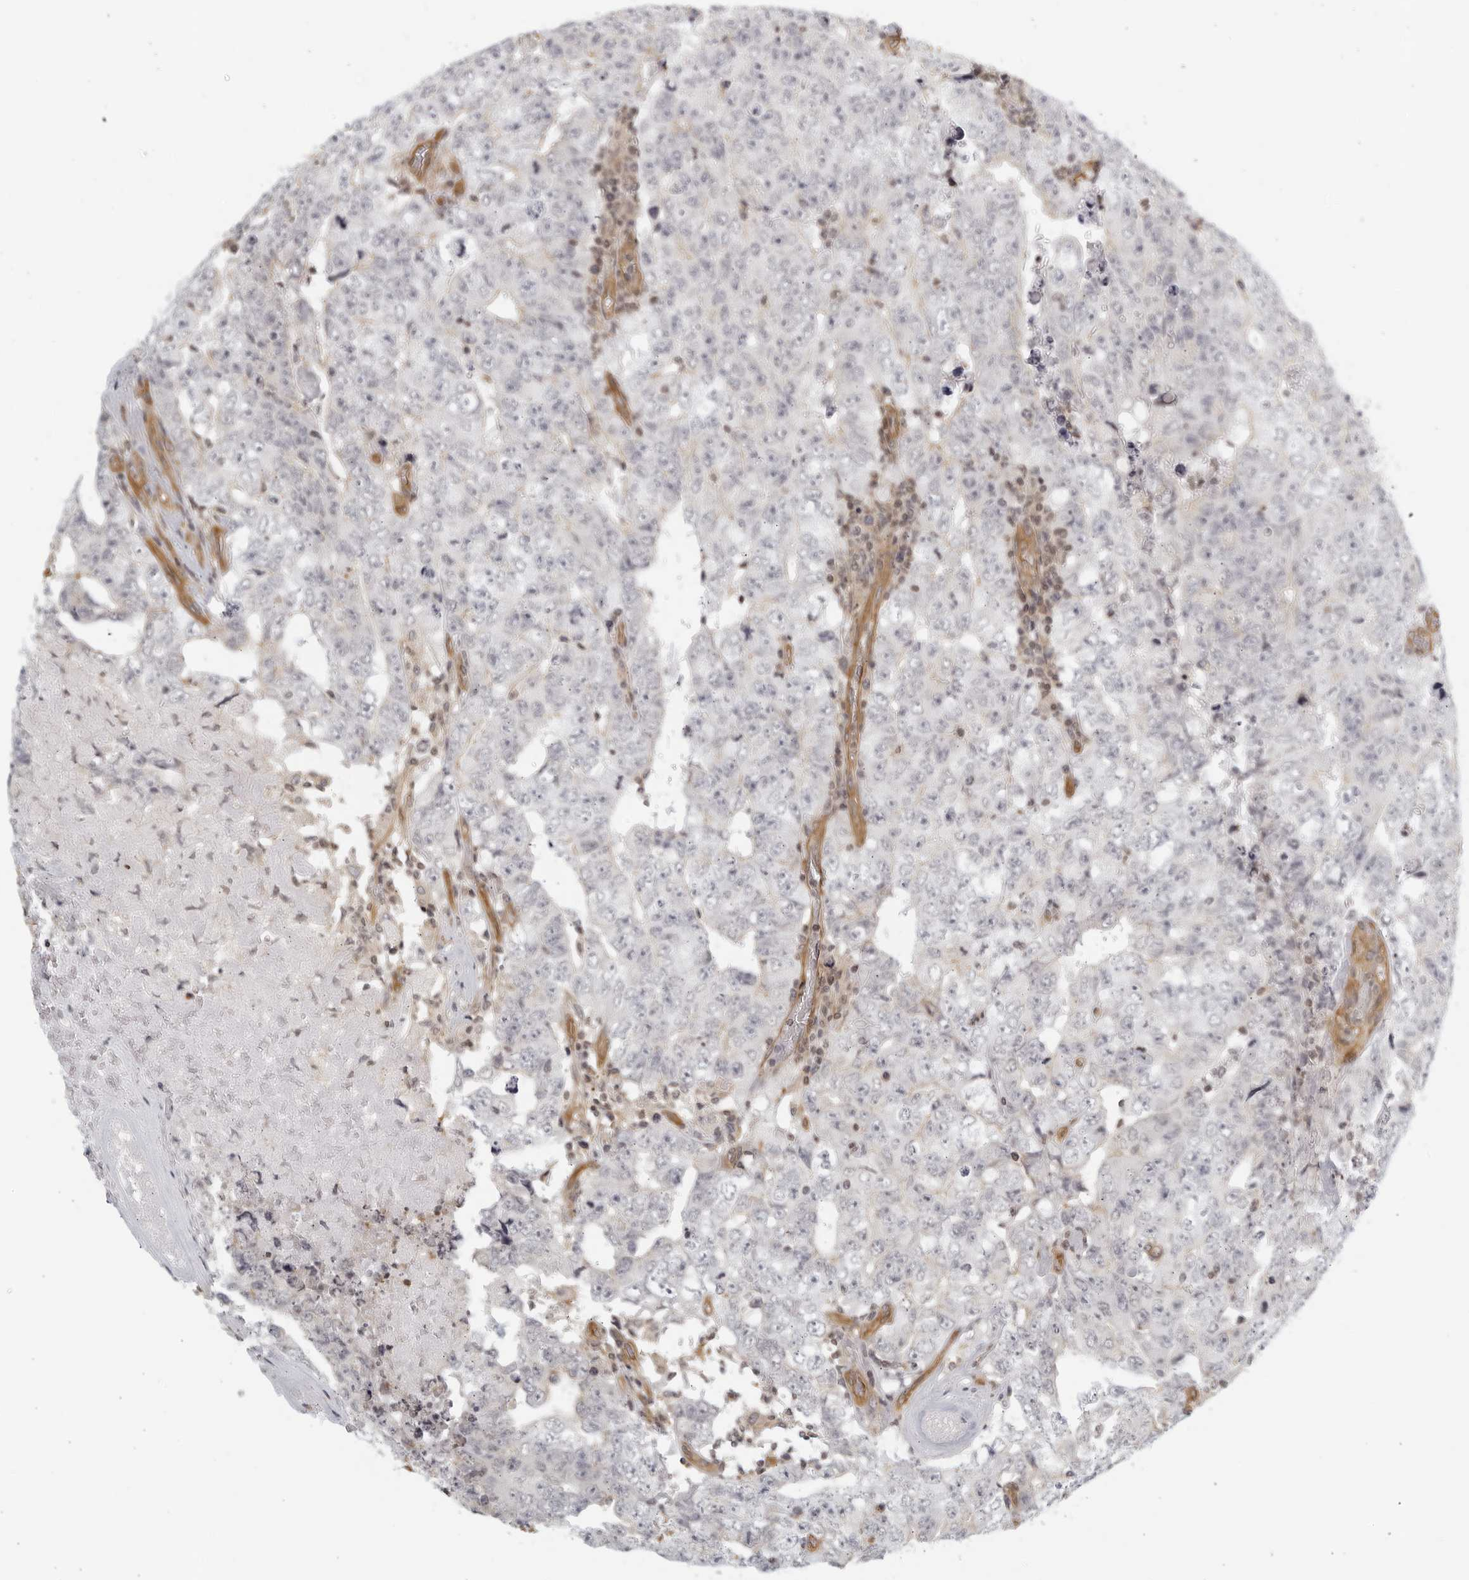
{"staining": {"intensity": "negative", "quantity": "none", "location": "none"}, "tissue": "testis cancer", "cell_type": "Tumor cells", "image_type": "cancer", "snomed": [{"axis": "morphology", "description": "Carcinoma, Embryonal, NOS"}, {"axis": "topography", "description": "Testis"}], "caption": "Image shows no significant protein staining in tumor cells of testis cancer.", "gene": "SERTAD4", "patient": {"sex": "male", "age": 26}}